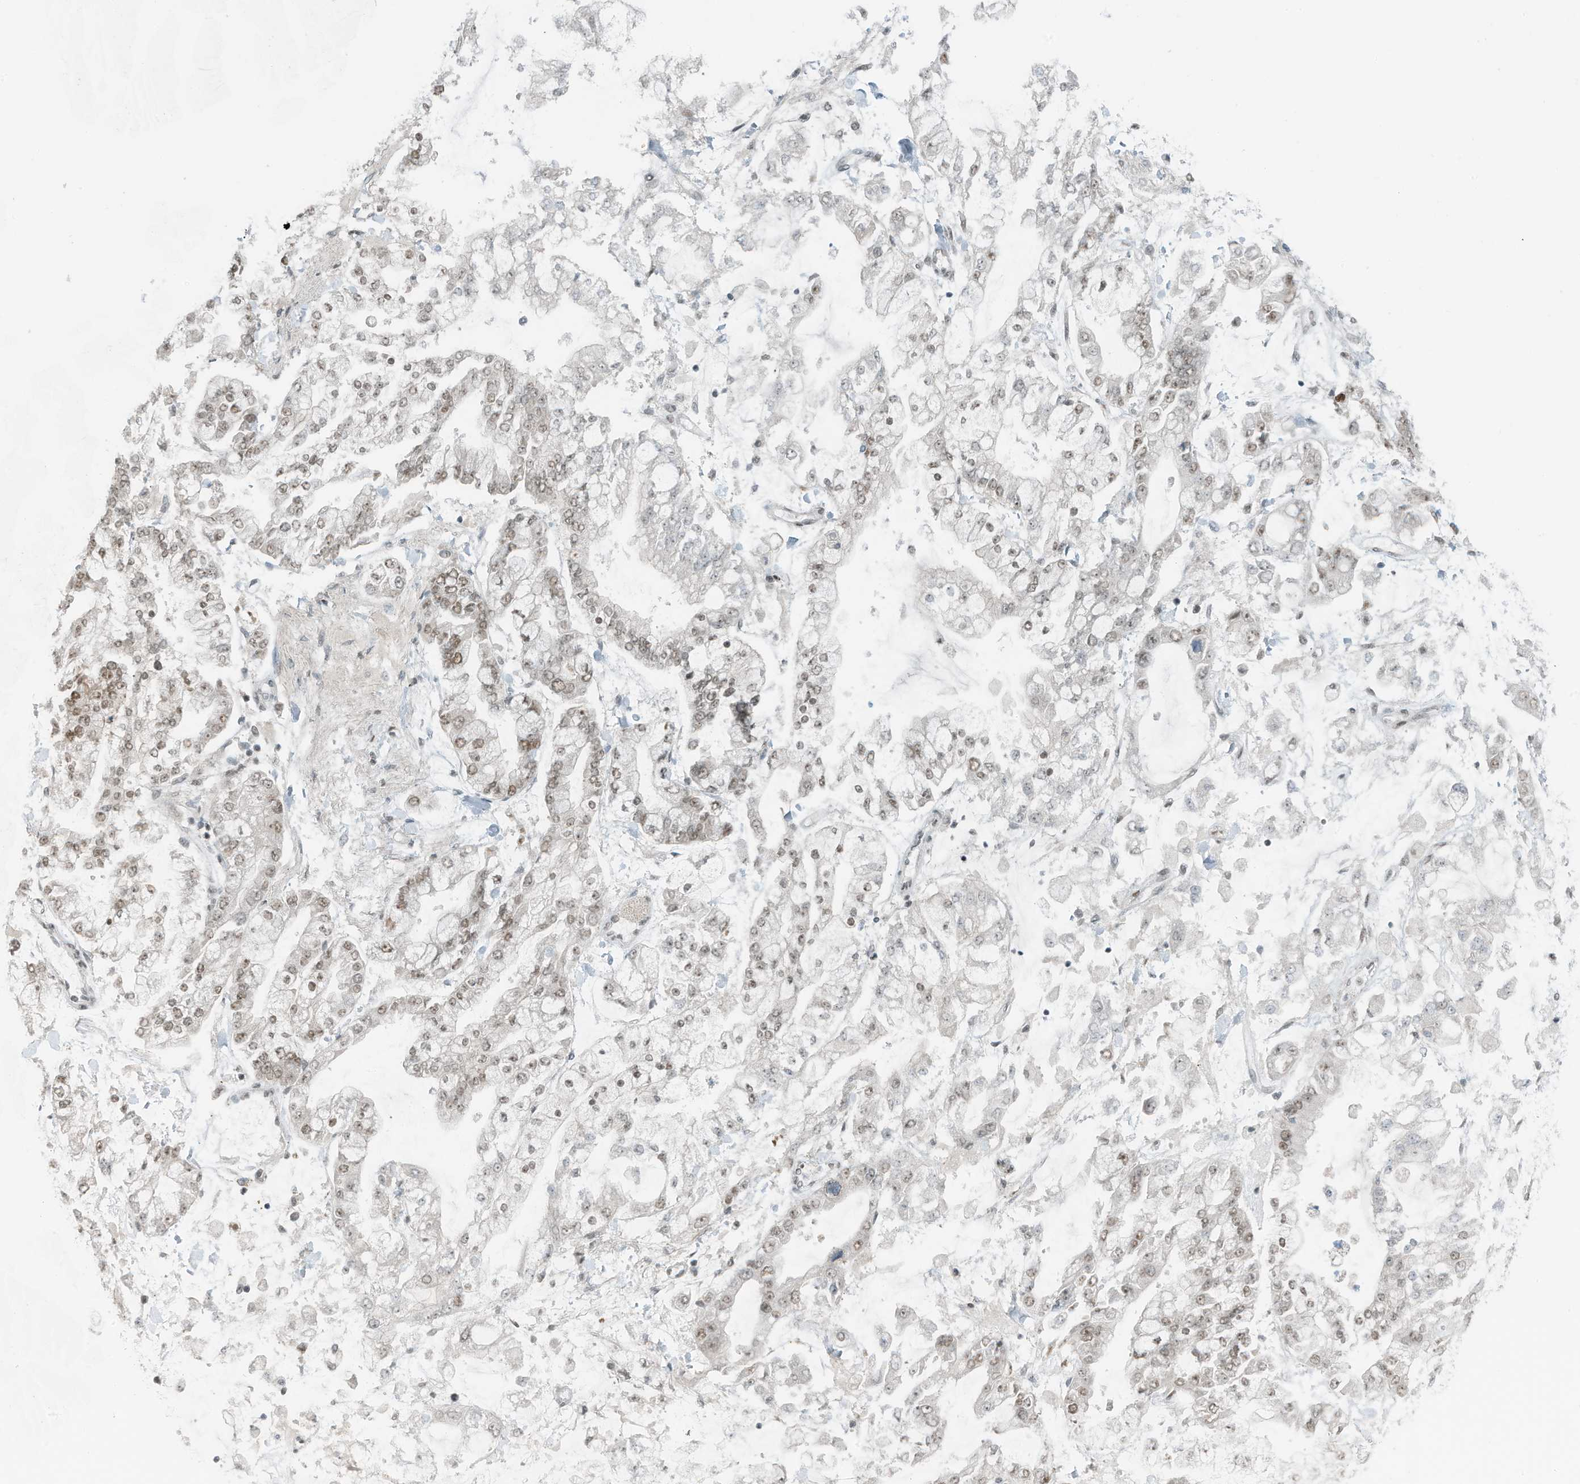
{"staining": {"intensity": "moderate", "quantity": ">75%", "location": "nuclear"}, "tissue": "stomach cancer", "cell_type": "Tumor cells", "image_type": "cancer", "snomed": [{"axis": "morphology", "description": "Normal tissue, NOS"}, {"axis": "morphology", "description": "Adenocarcinoma, NOS"}, {"axis": "topography", "description": "Stomach, upper"}, {"axis": "topography", "description": "Stomach"}], "caption": "Human adenocarcinoma (stomach) stained with a brown dye displays moderate nuclear positive positivity in about >75% of tumor cells.", "gene": "WRNIP1", "patient": {"sex": "male", "age": 76}}